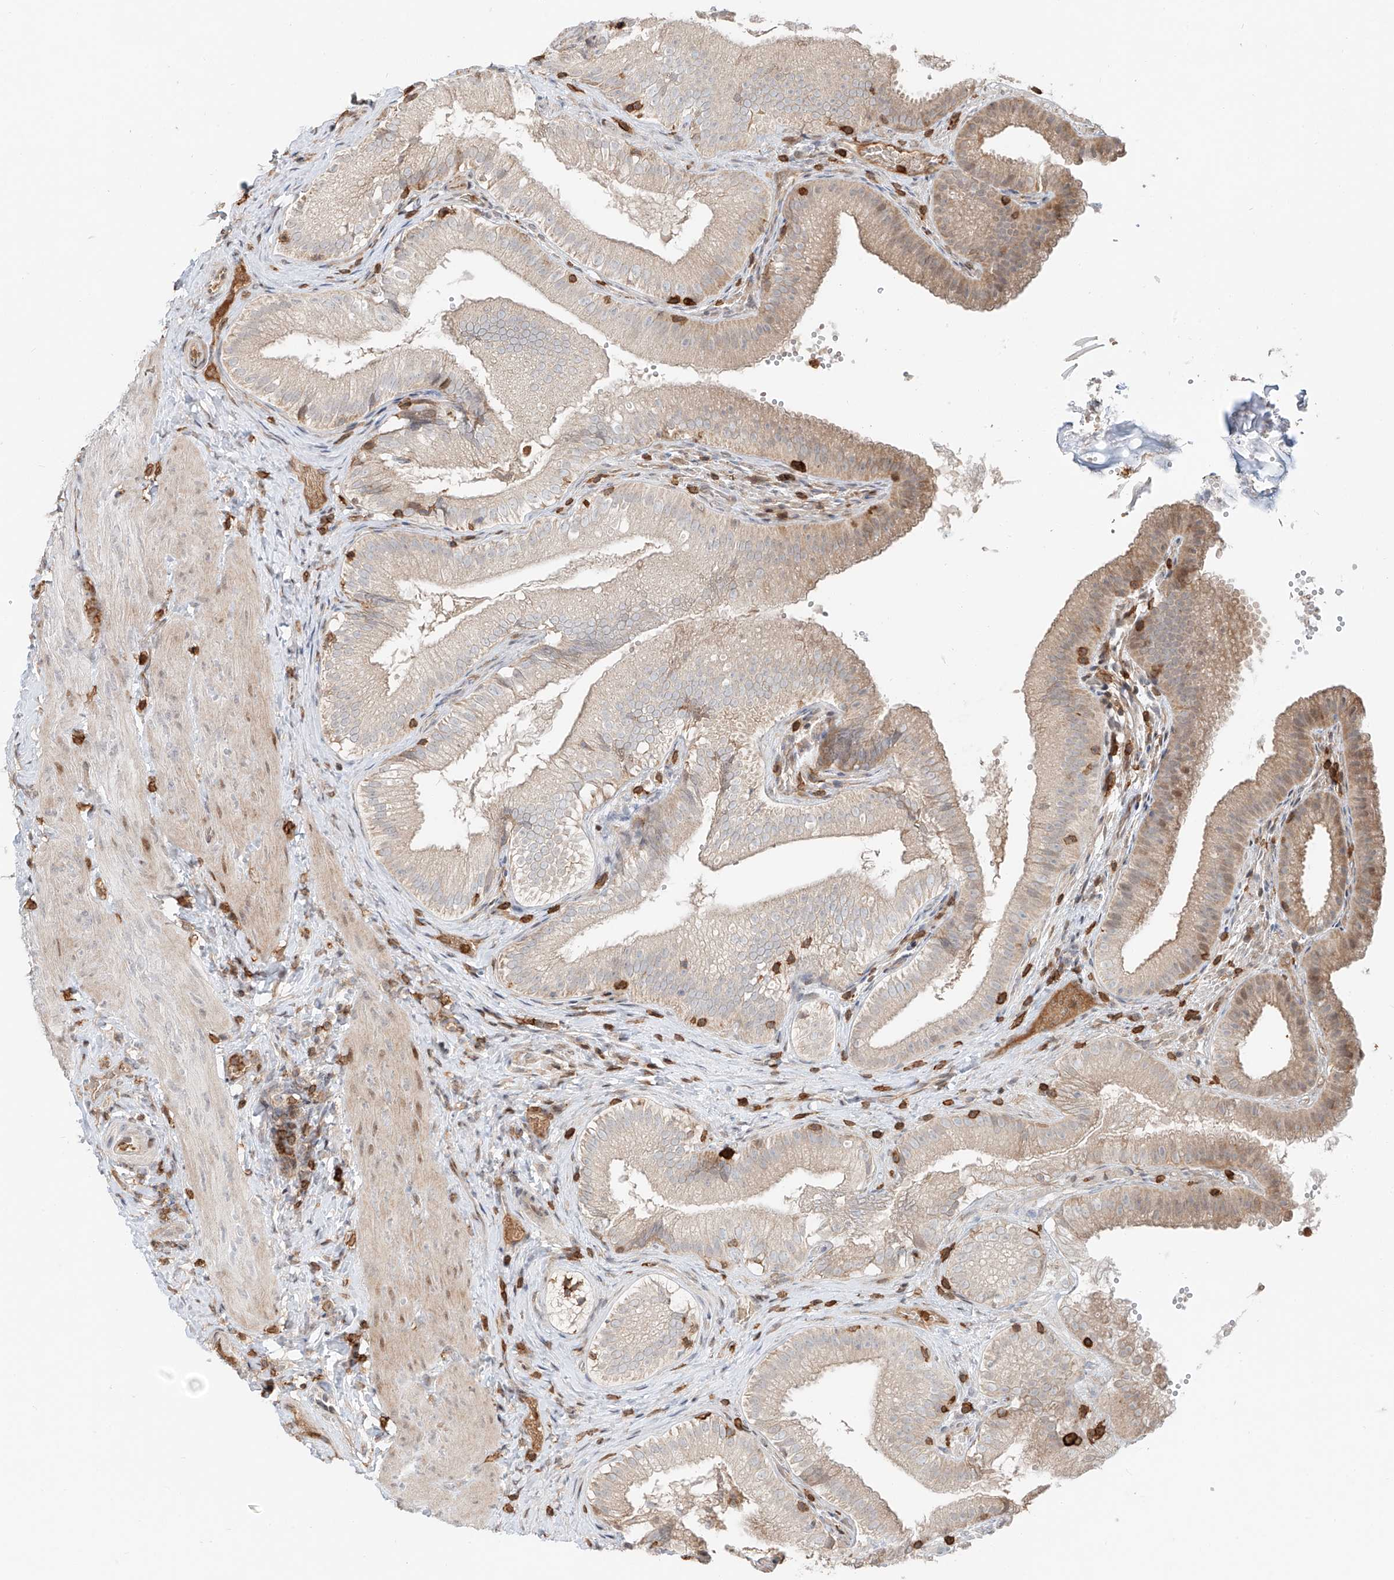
{"staining": {"intensity": "moderate", "quantity": "25%-75%", "location": "cytoplasmic/membranous,nuclear"}, "tissue": "gallbladder", "cell_type": "Glandular cells", "image_type": "normal", "snomed": [{"axis": "morphology", "description": "Normal tissue, NOS"}, {"axis": "topography", "description": "Gallbladder"}], "caption": "Immunohistochemistry (IHC) staining of benign gallbladder, which shows medium levels of moderate cytoplasmic/membranous,nuclear positivity in approximately 25%-75% of glandular cells indicating moderate cytoplasmic/membranous,nuclear protein positivity. The staining was performed using DAB (brown) for protein detection and nuclei were counterstained in hematoxylin (blue).", "gene": "CEP162", "patient": {"sex": "female", "age": 30}}